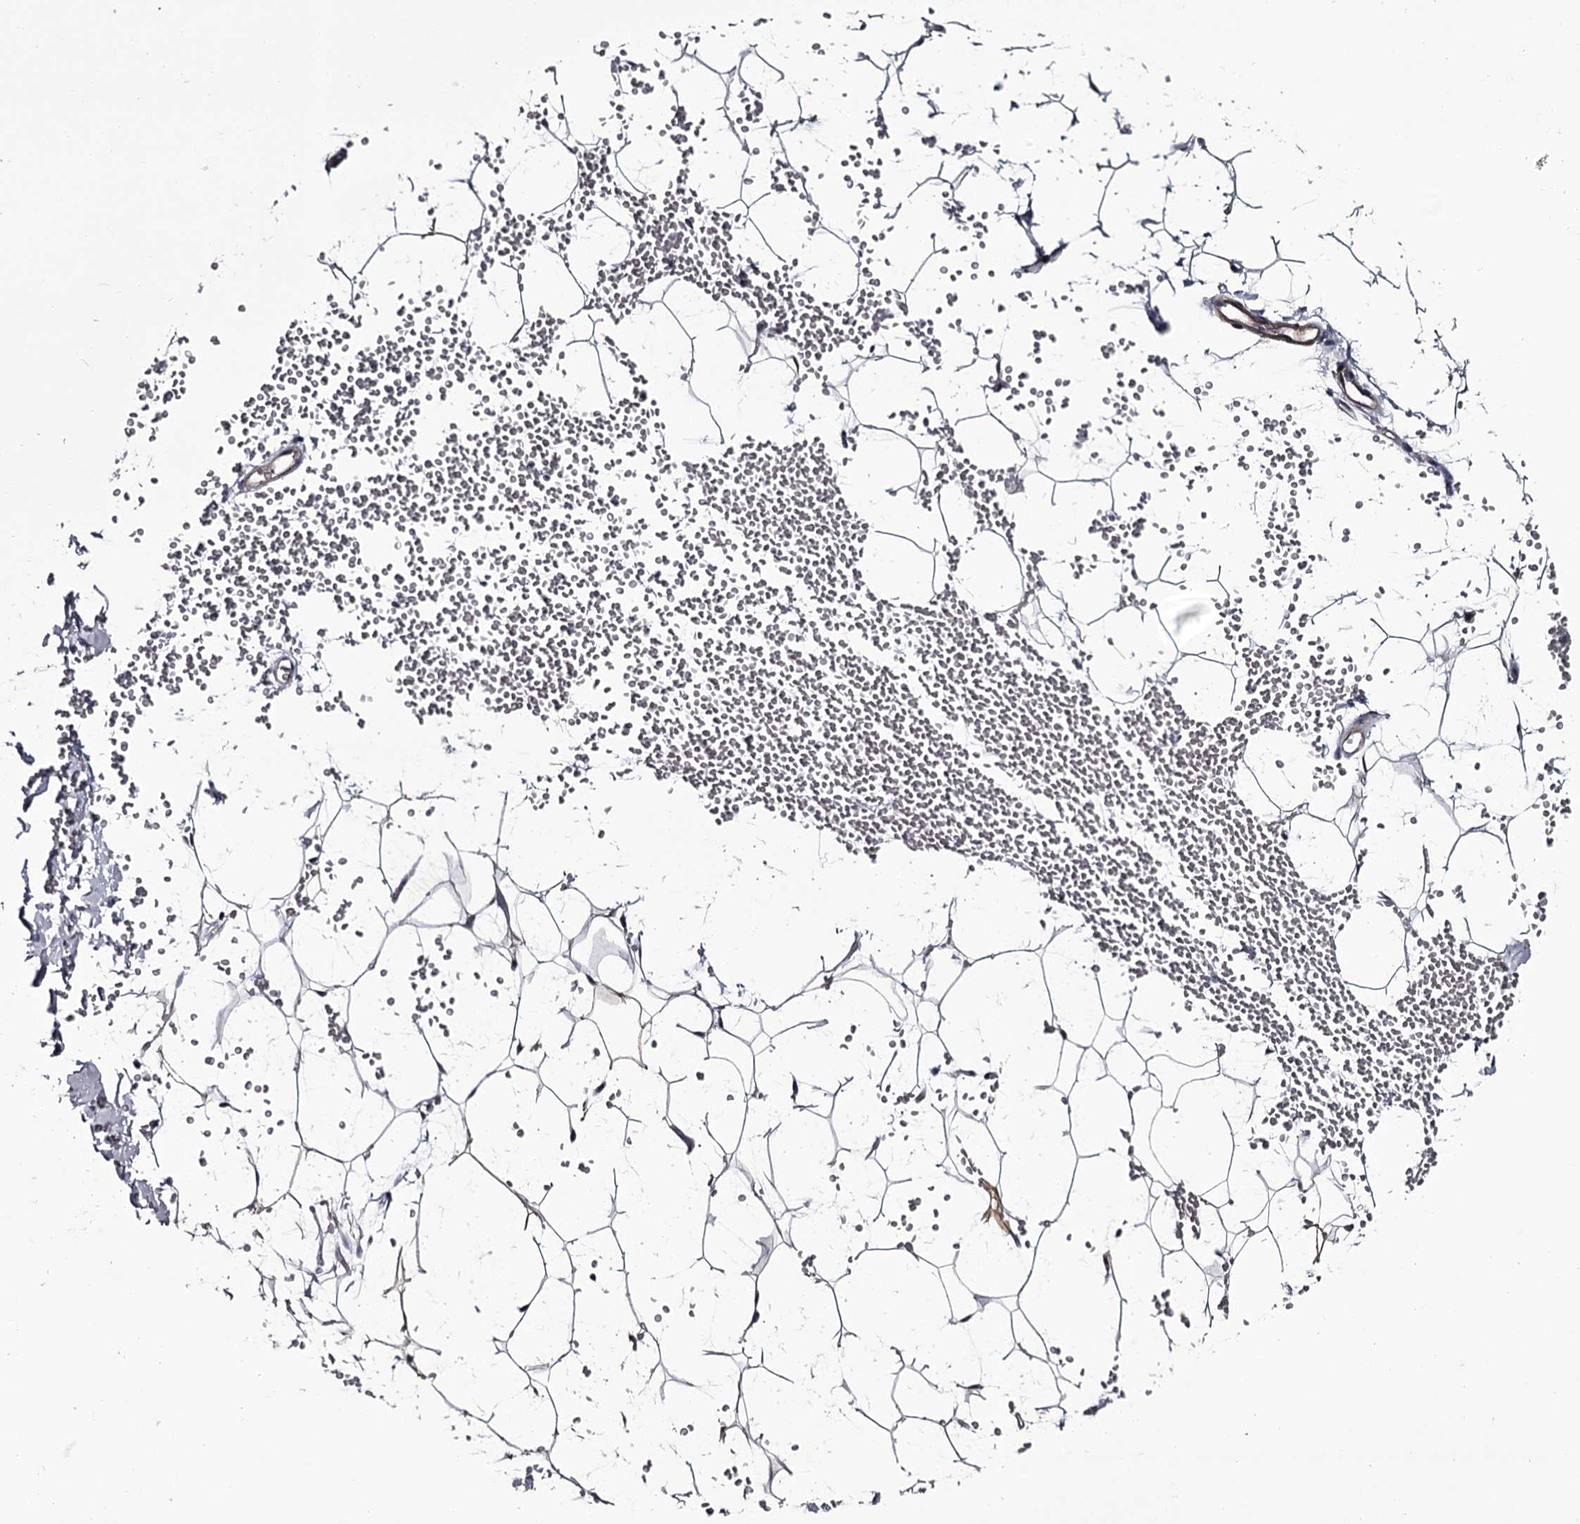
{"staining": {"intensity": "negative", "quantity": "none", "location": "none"}, "tissue": "adipose tissue", "cell_type": "Adipocytes", "image_type": "normal", "snomed": [{"axis": "morphology", "description": "Normal tissue, NOS"}, {"axis": "topography", "description": "Breast"}], "caption": "Immunohistochemistry of normal human adipose tissue demonstrates no staining in adipocytes. The staining is performed using DAB brown chromogen with nuclei counter-stained in using hematoxylin.", "gene": "DAO", "patient": {"sex": "female", "age": 23}}